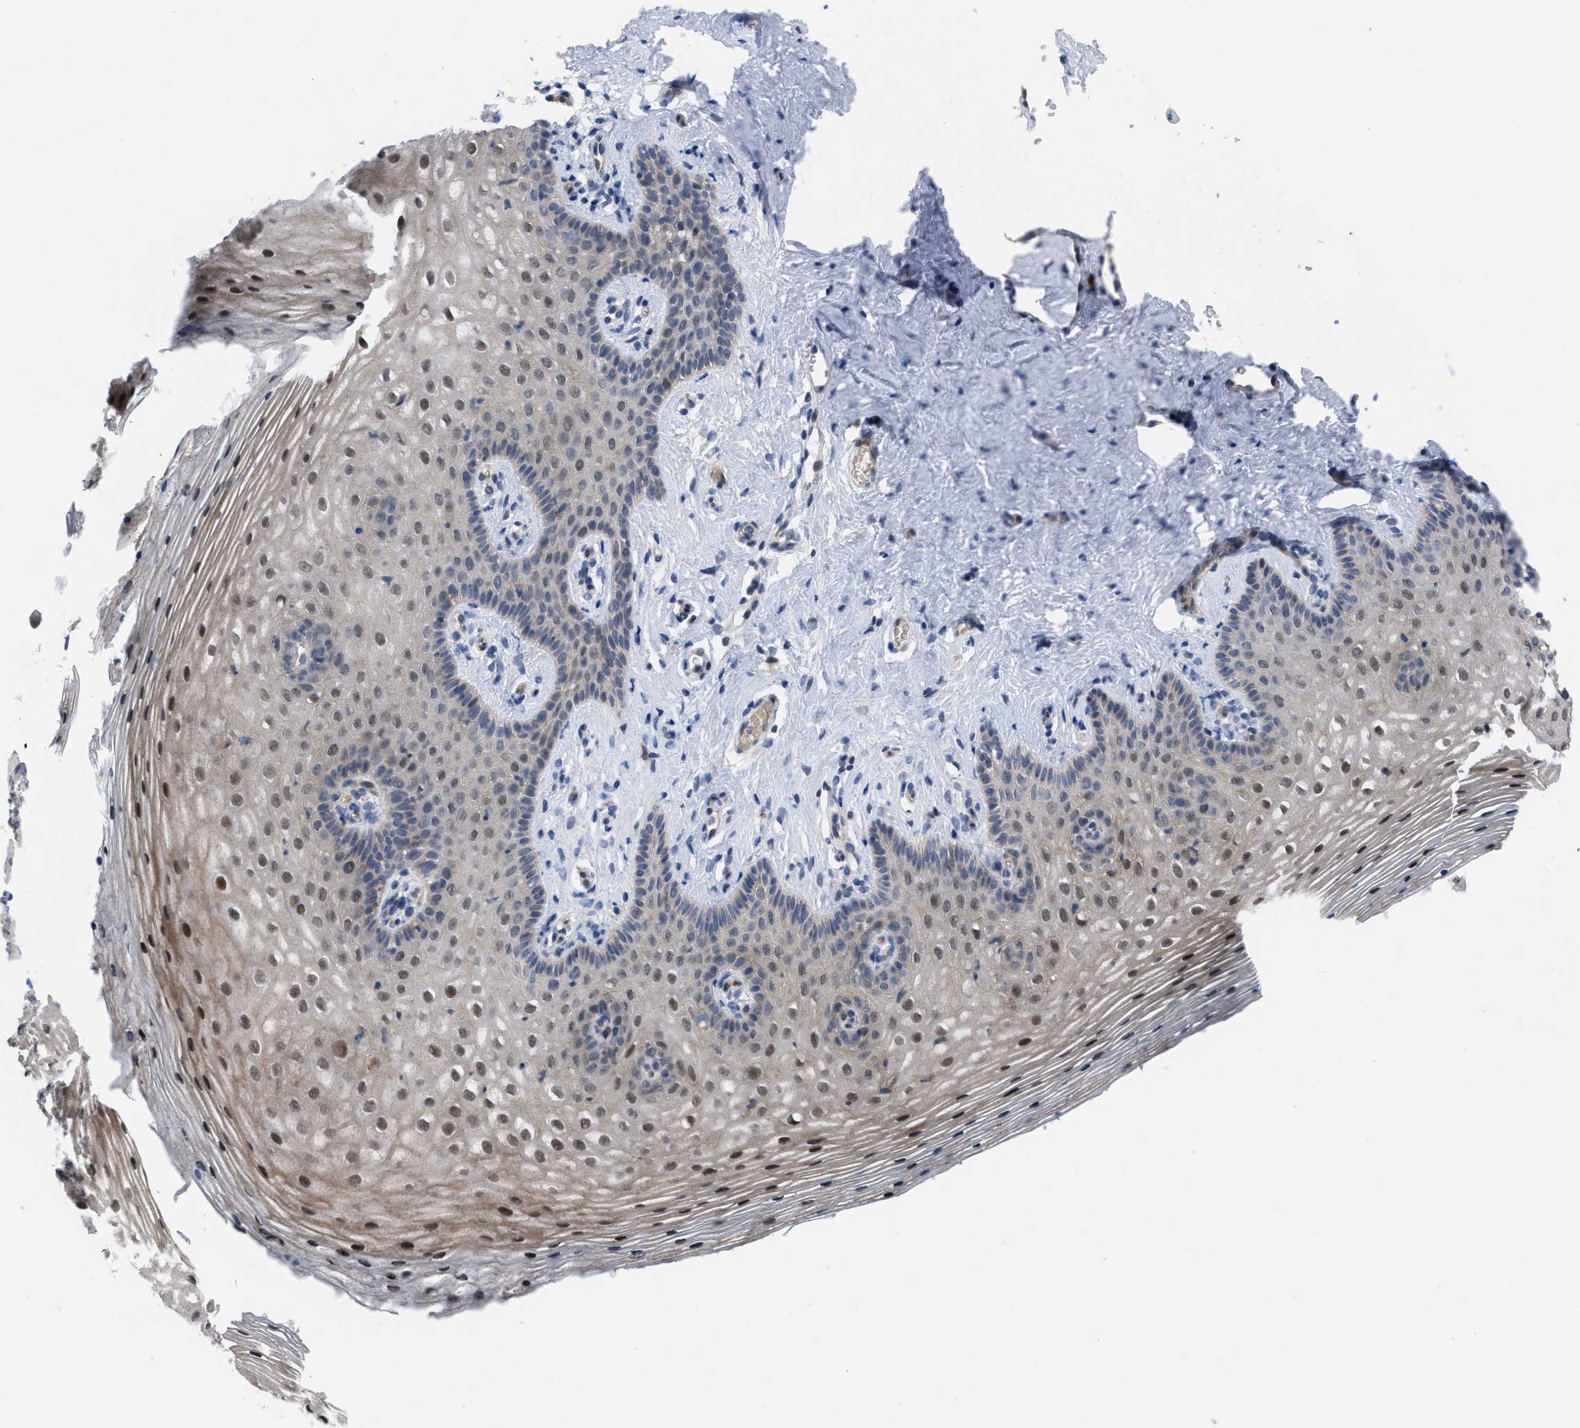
{"staining": {"intensity": "moderate", "quantity": "<25%", "location": "nuclear"}, "tissue": "vagina", "cell_type": "Squamous epithelial cells", "image_type": "normal", "snomed": [{"axis": "morphology", "description": "Normal tissue, NOS"}, {"axis": "topography", "description": "Vagina"}], "caption": "IHC photomicrograph of normal vagina: human vagina stained using immunohistochemistry shows low levels of moderate protein expression localized specifically in the nuclear of squamous epithelial cells, appearing as a nuclear brown color.", "gene": "IL17RE", "patient": {"sex": "female", "age": 32}}